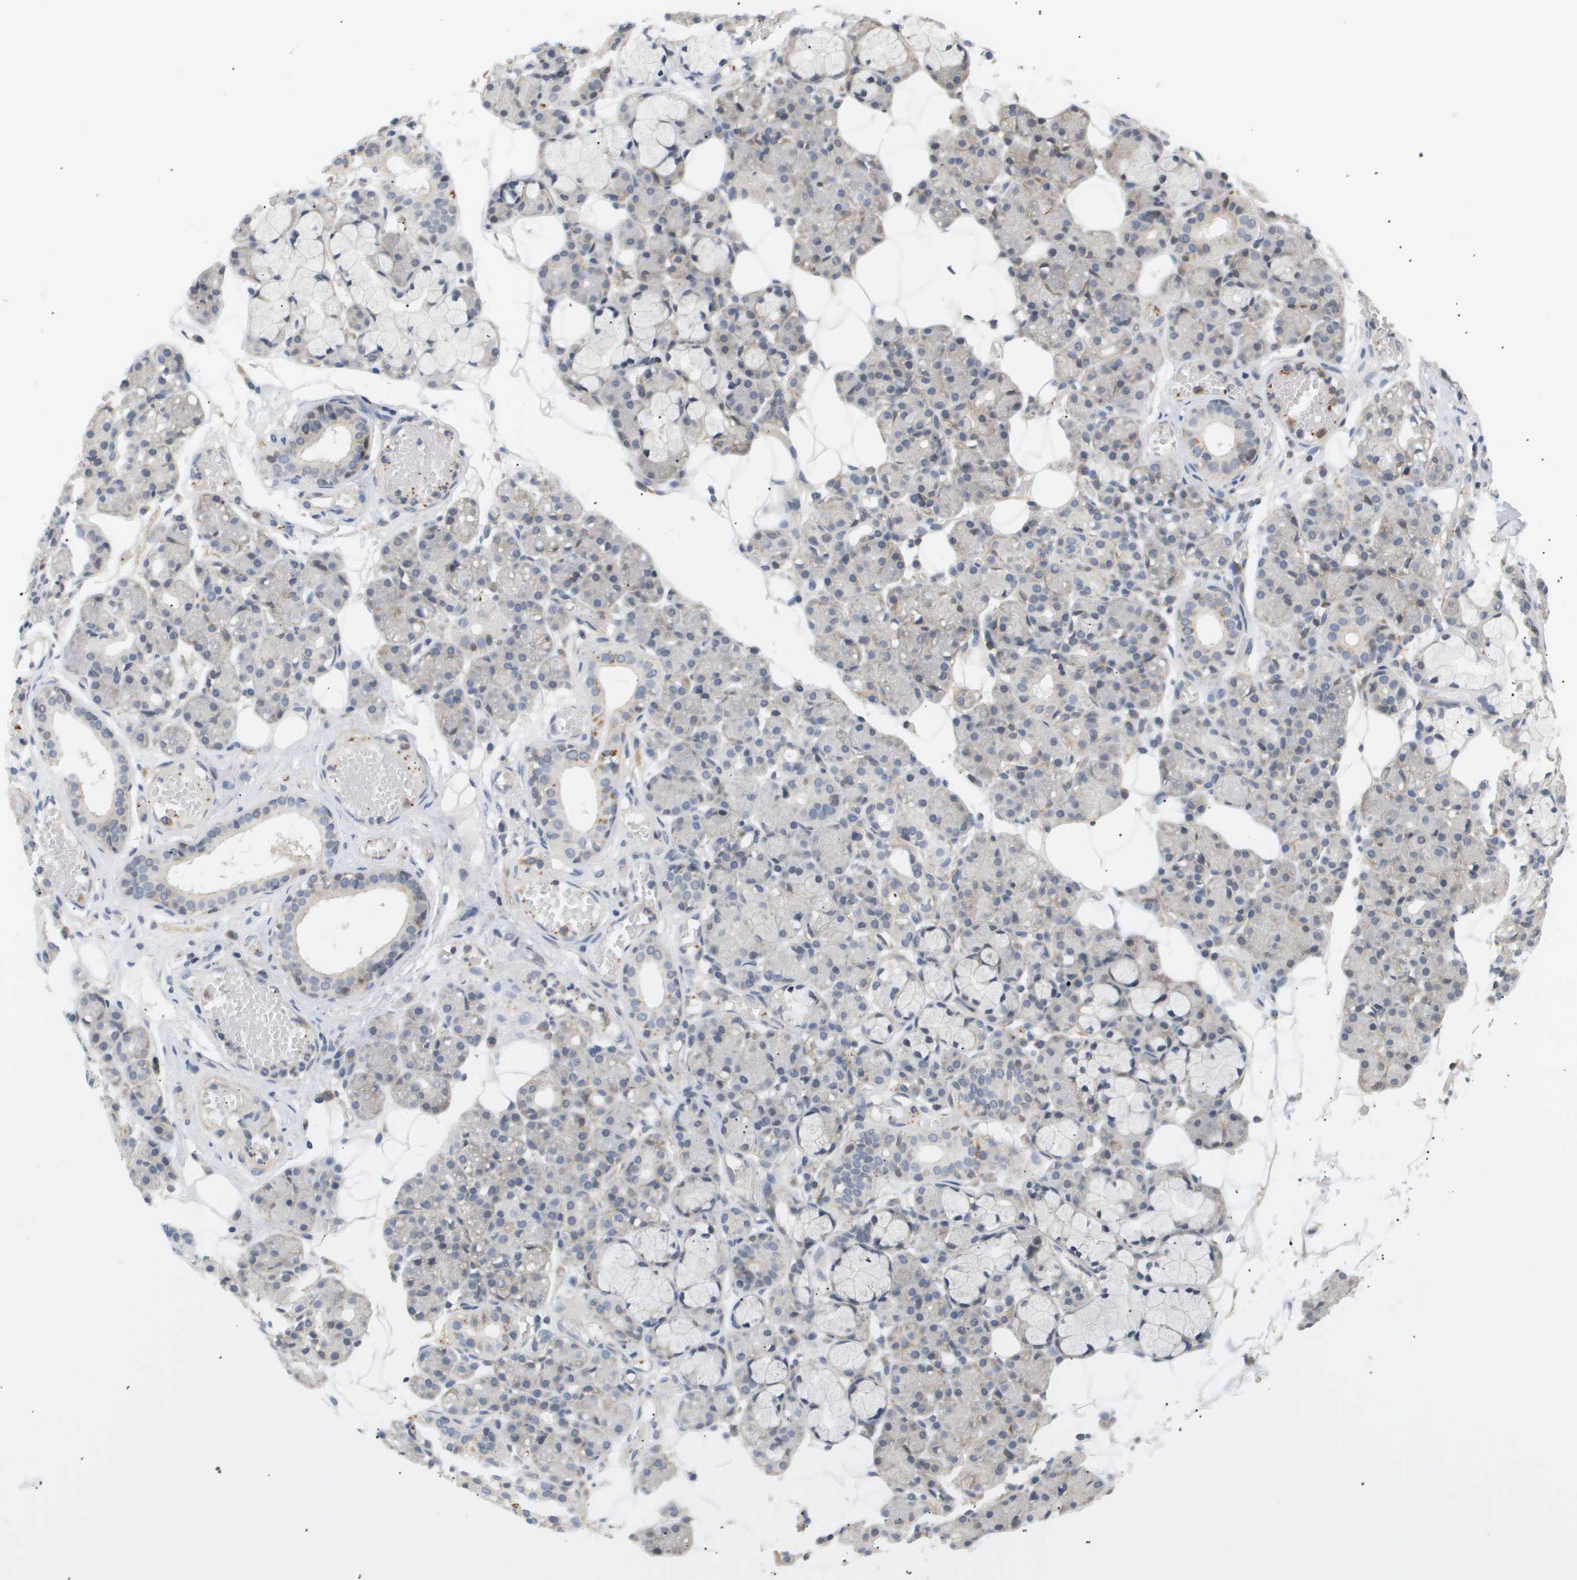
{"staining": {"intensity": "negative", "quantity": "none", "location": "none"}, "tissue": "salivary gland", "cell_type": "Glandular cells", "image_type": "normal", "snomed": [{"axis": "morphology", "description": "Normal tissue, NOS"}, {"axis": "topography", "description": "Salivary gland"}], "caption": "Protein analysis of unremarkable salivary gland displays no significant expression in glandular cells.", "gene": "CORO2B", "patient": {"sex": "male", "age": 63}}